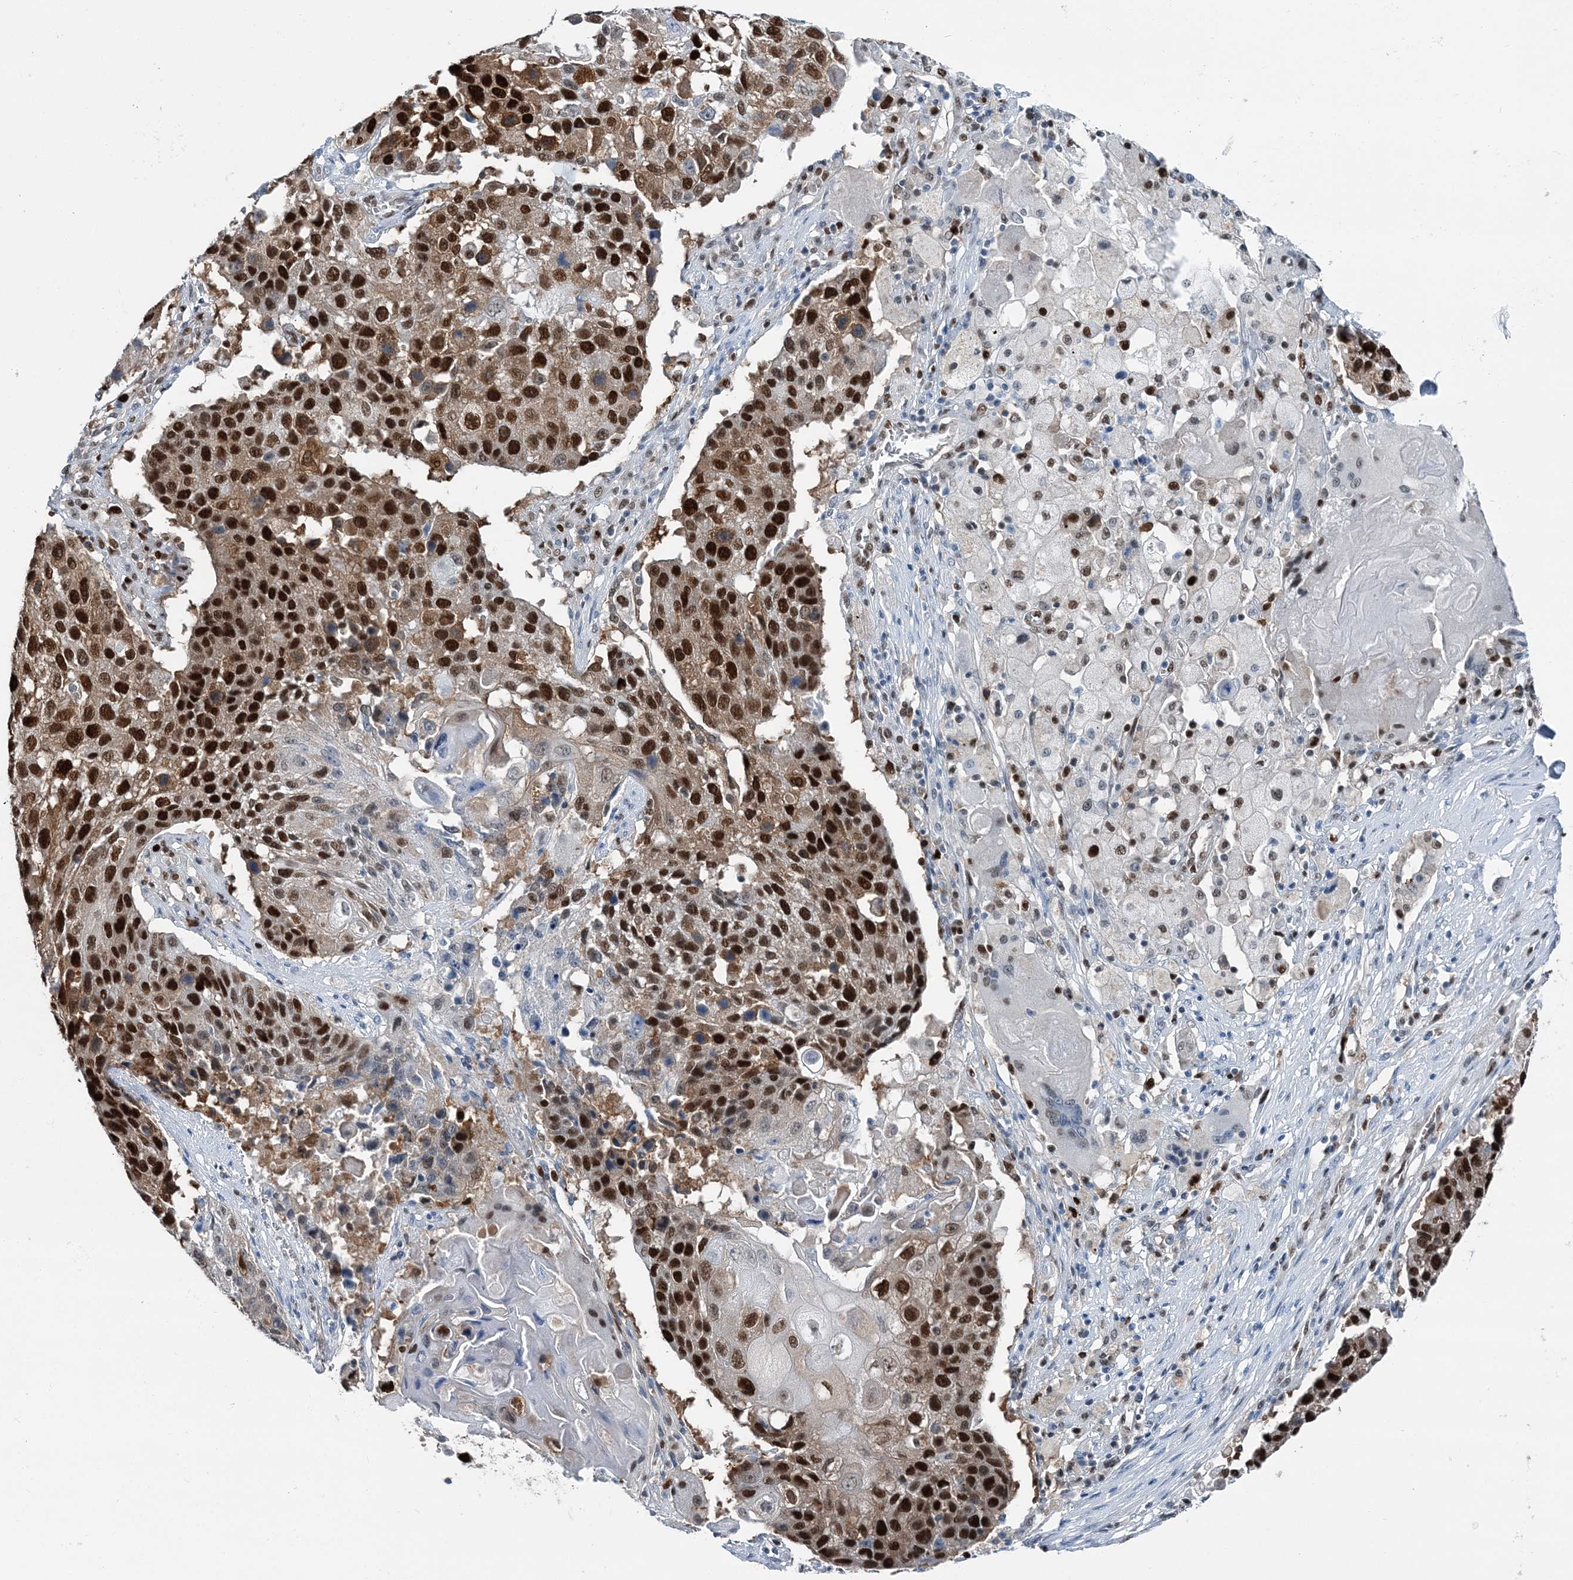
{"staining": {"intensity": "strong", "quantity": ">75%", "location": "nuclear"}, "tissue": "lung cancer", "cell_type": "Tumor cells", "image_type": "cancer", "snomed": [{"axis": "morphology", "description": "Squamous cell carcinoma, NOS"}, {"axis": "topography", "description": "Lung"}], "caption": "Protein expression analysis of human lung squamous cell carcinoma reveals strong nuclear positivity in about >75% of tumor cells. (brown staining indicates protein expression, while blue staining denotes nuclei).", "gene": "HAT1", "patient": {"sex": "male", "age": 61}}